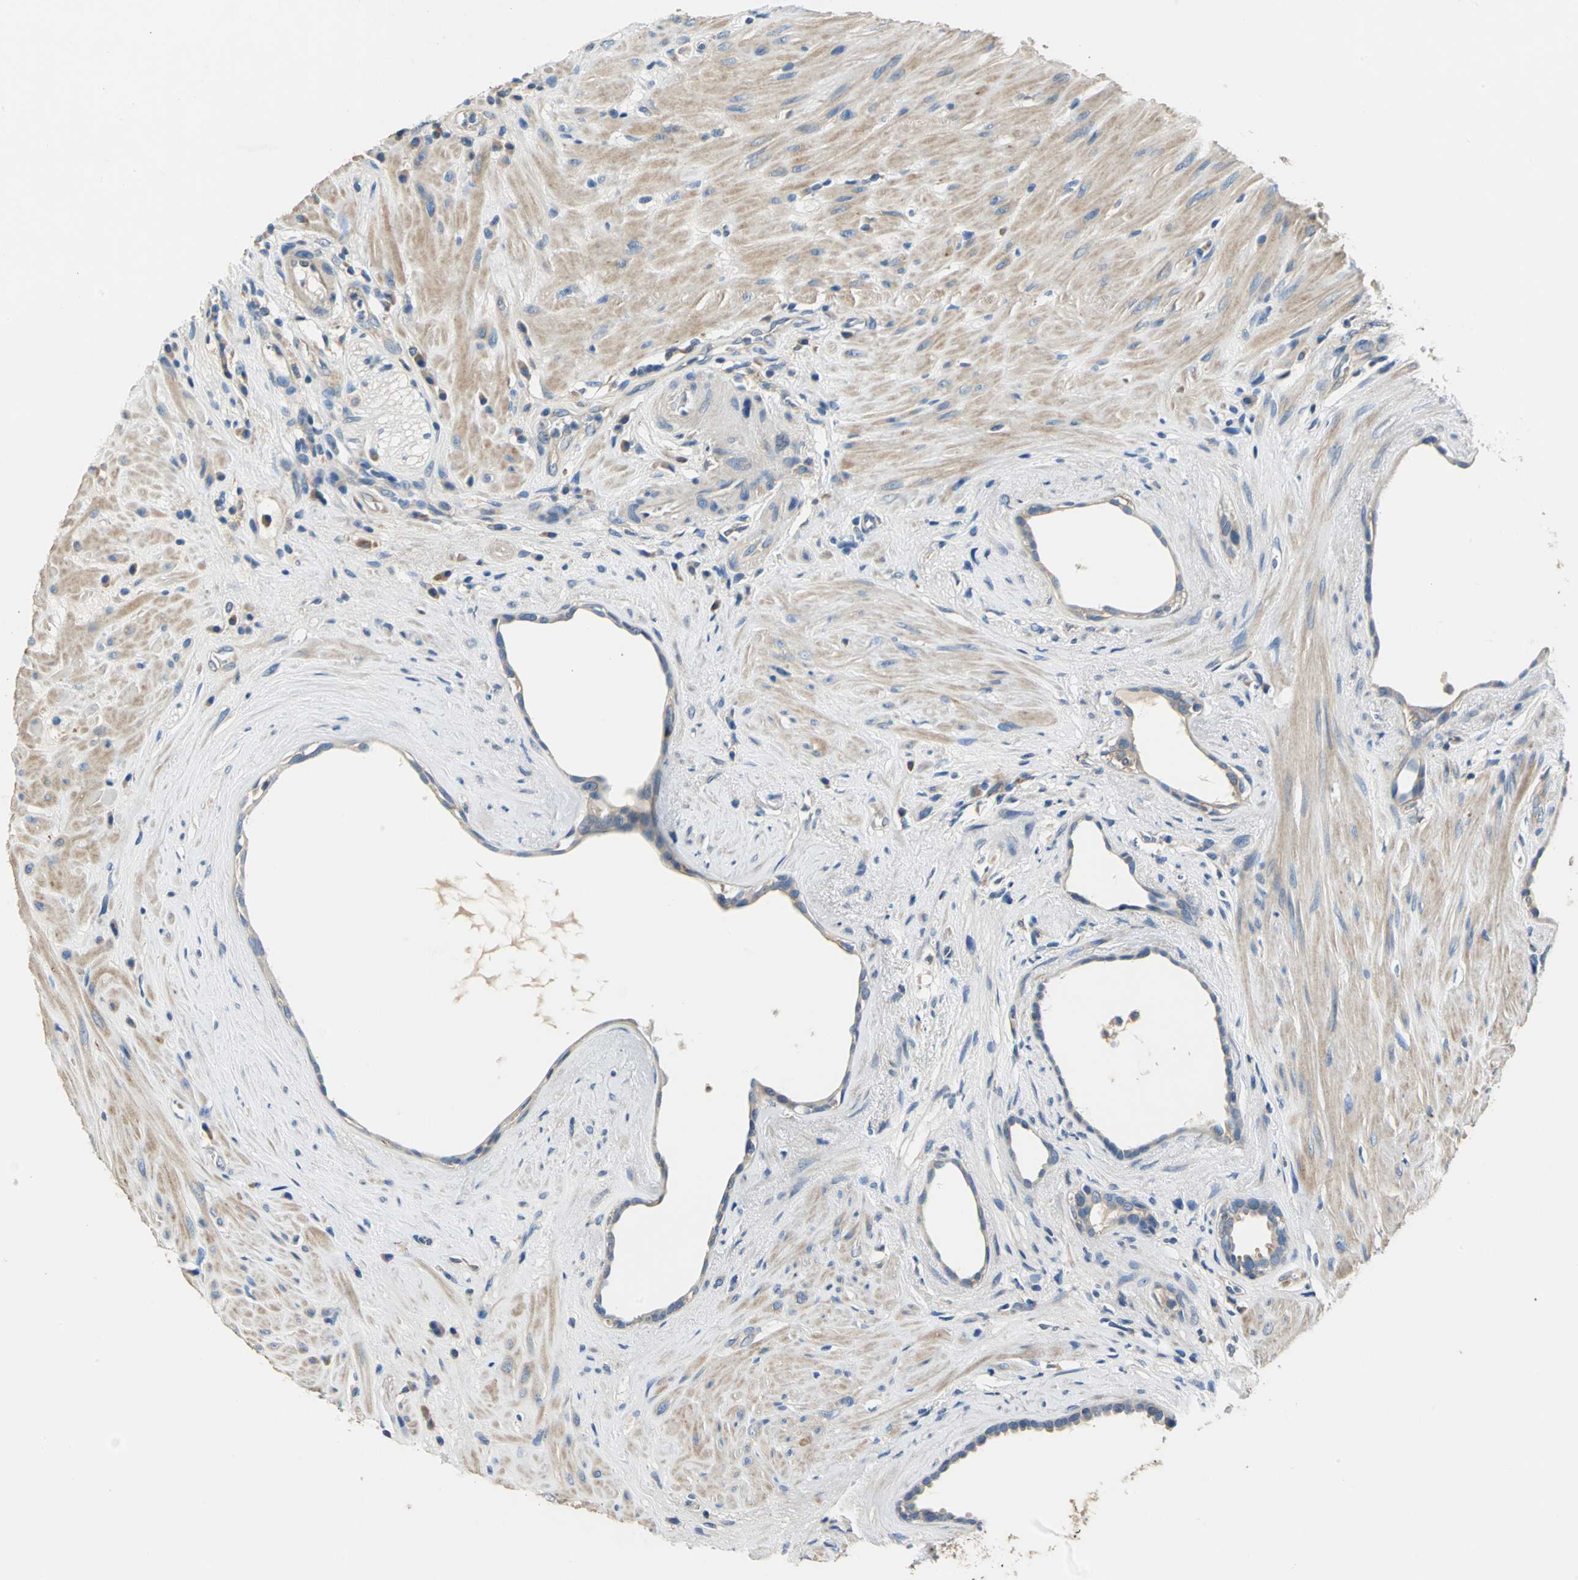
{"staining": {"intensity": "weak", "quantity": "25%-75%", "location": "cytoplasmic/membranous"}, "tissue": "seminal vesicle", "cell_type": "Glandular cells", "image_type": "normal", "snomed": [{"axis": "morphology", "description": "Normal tissue, NOS"}, {"axis": "topography", "description": "Seminal veicle"}], "caption": "Human seminal vesicle stained for a protein (brown) exhibits weak cytoplasmic/membranous positive expression in about 25%-75% of glandular cells.", "gene": "DDX3X", "patient": {"sex": "male", "age": 61}}